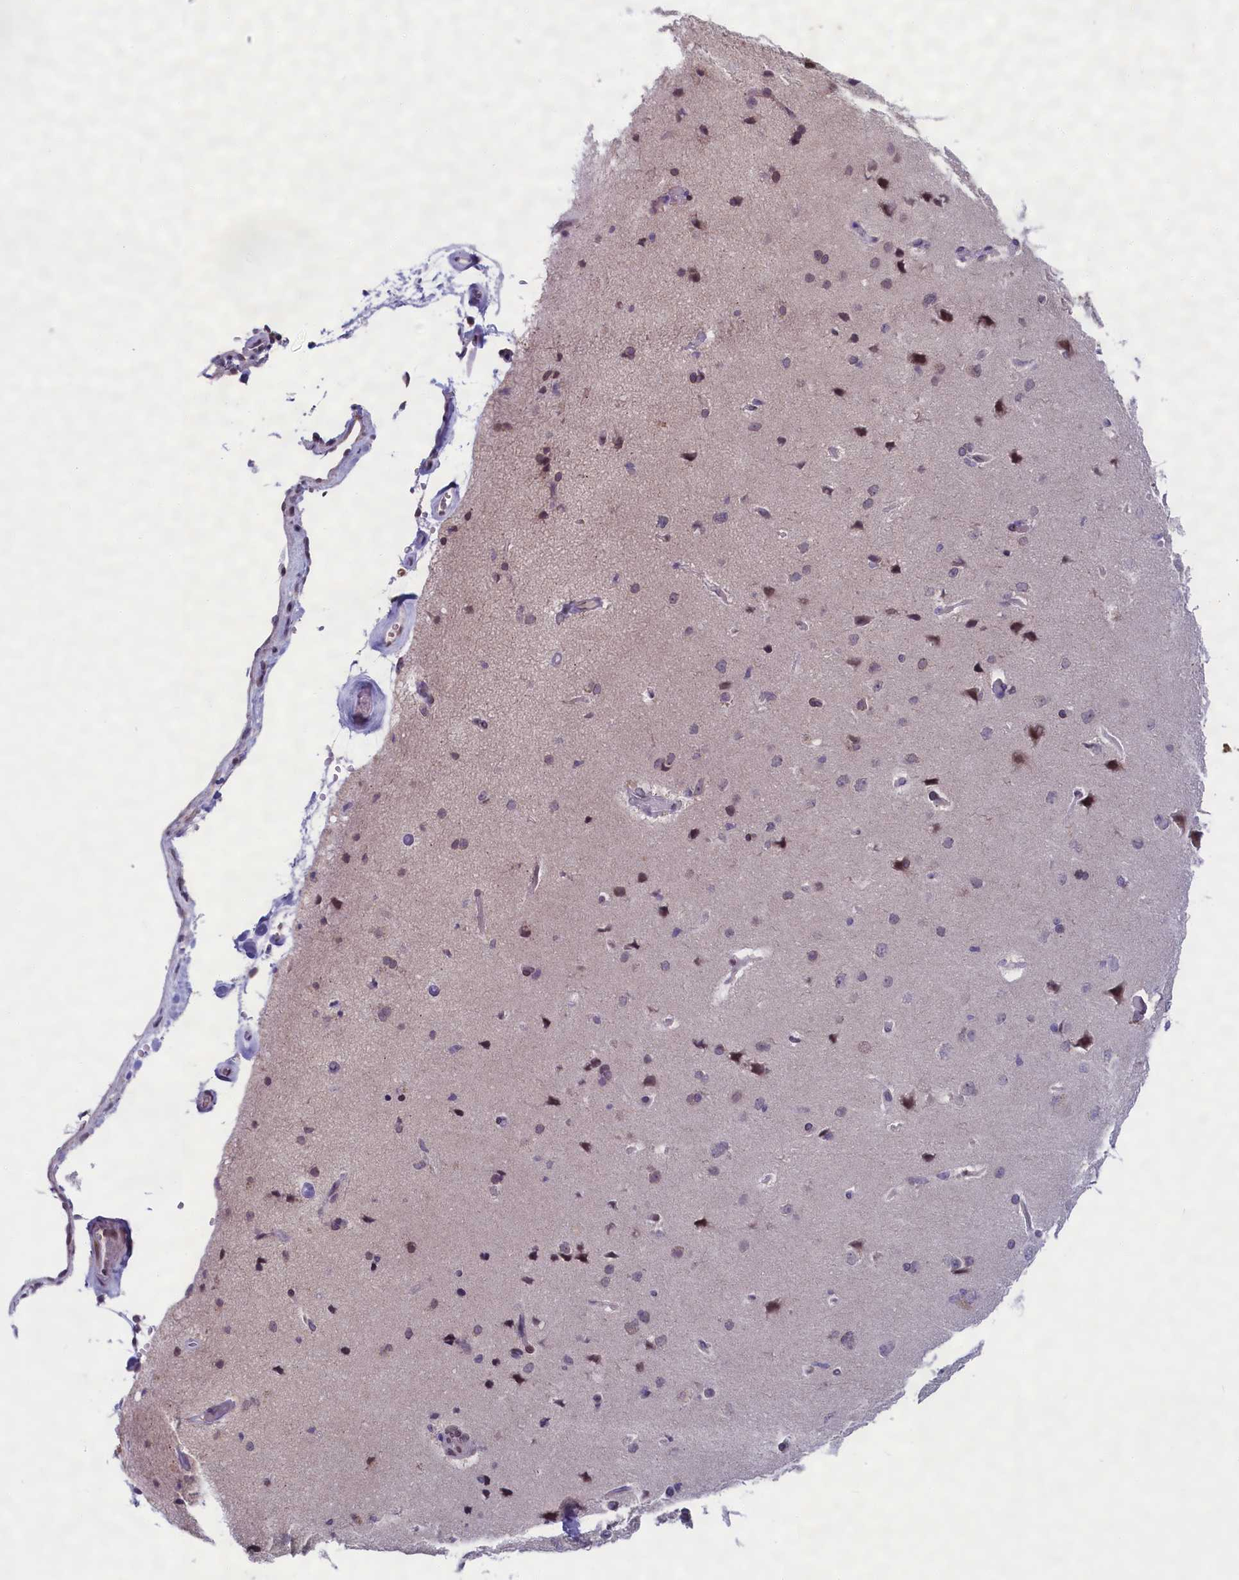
{"staining": {"intensity": "negative", "quantity": "none", "location": "none"}, "tissue": "cerebral cortex", "cell_type": "Endothelial cells", "image_type": "normal", "snomed": [{"axis": "morphology", "description": "Normal tissue, NOS"}, {"axis": "topography", "description": "Cerebral cortex"}], "caption": "This is an IHC photomicrograph of normal cerebral cortex. There is no positivity in endothelial cells.", "gene": "GPSM1", "patient": {"sex": "male", "age": 62}}